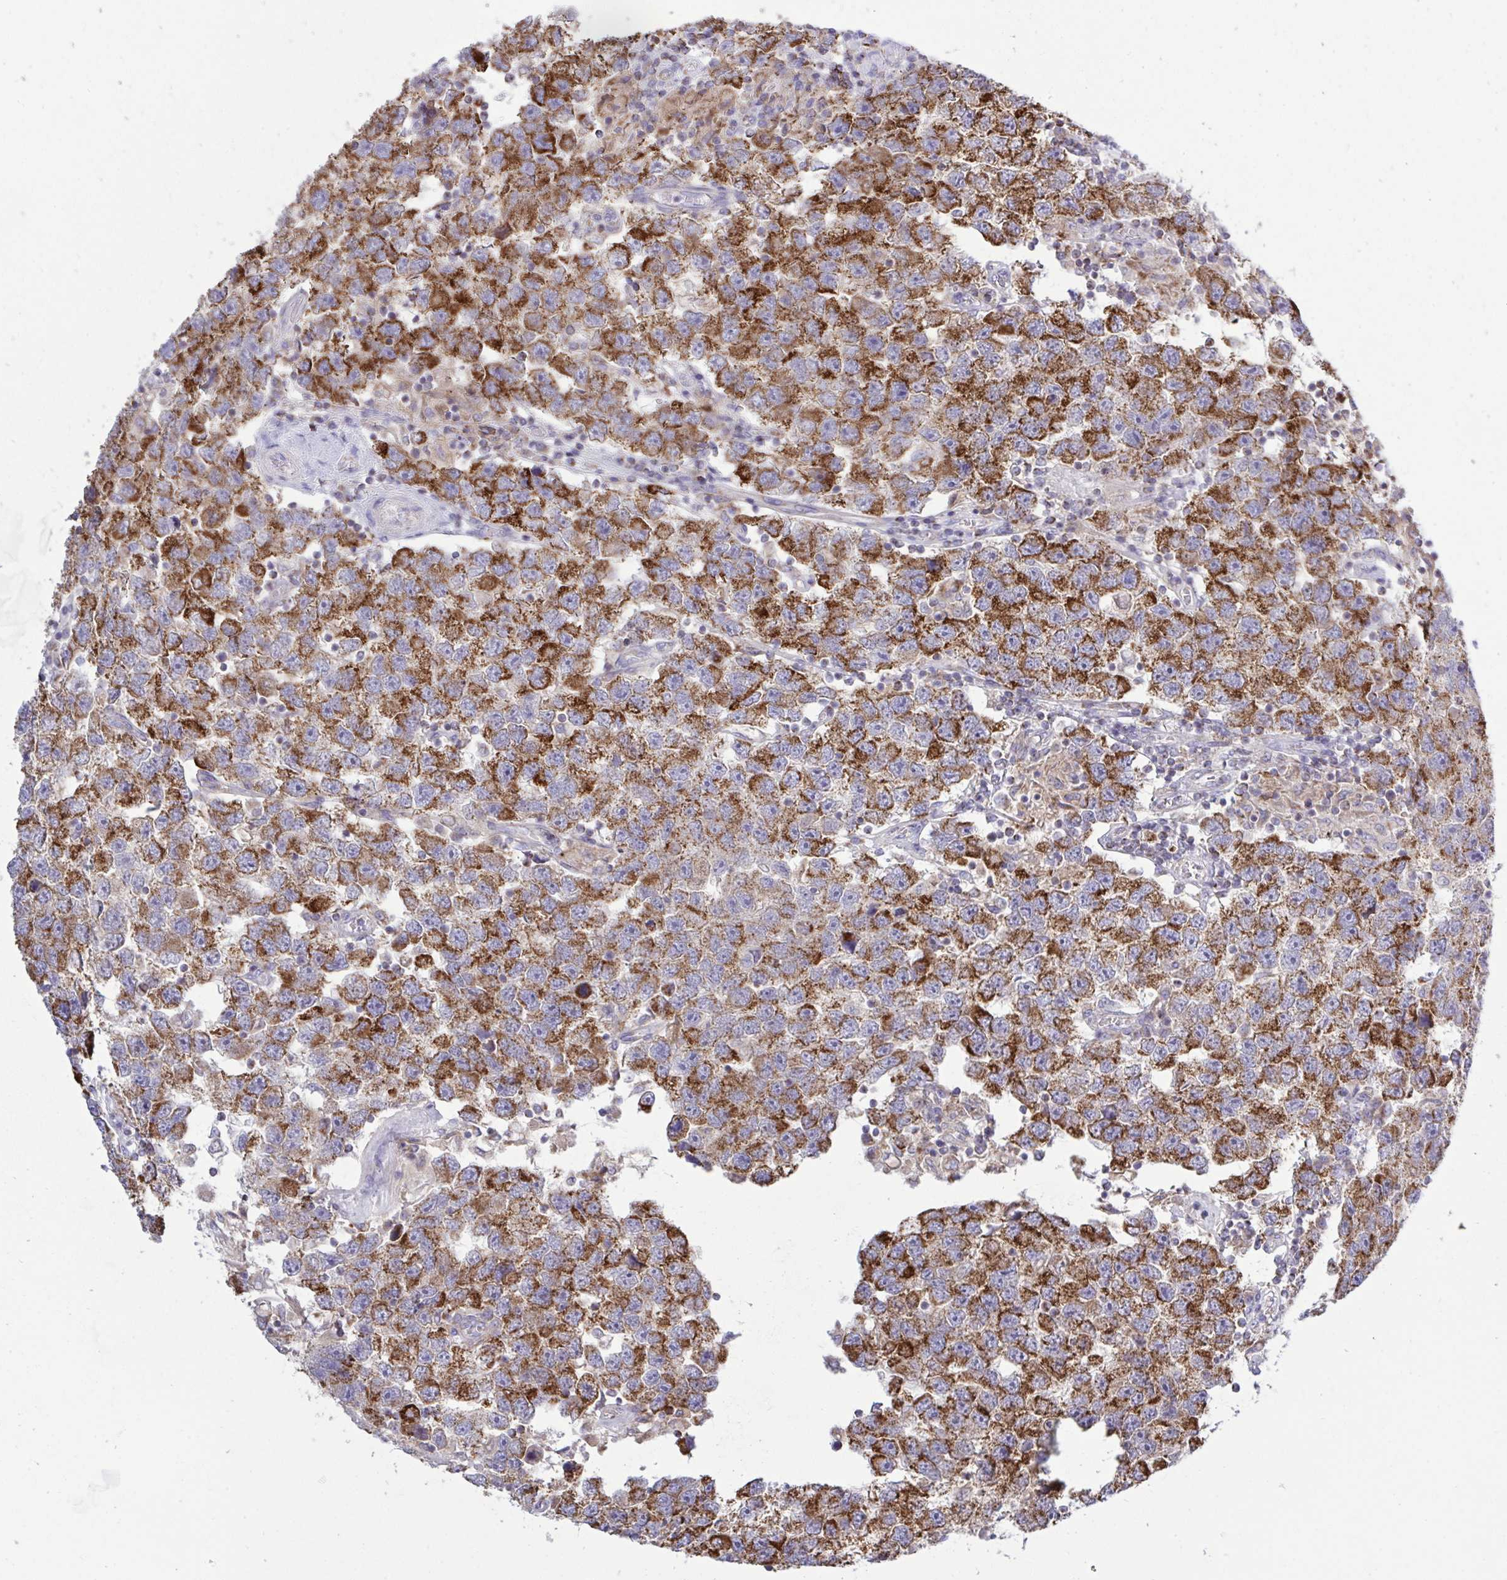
{"staining": {"intensity": "strong", "quantity": ">75%", "location": "cytoplasmic/membranous"}, "tissue": "testis cancer", "cell_type": "Tumor cells", "image_type": "cancer", "snomed": [{"axis": "morphology", "description": "Seminoma, NOS"}, {"axis": "topography", "description": "Testis"}], "caption": "Testis cancer was stained to show a protein in brown. There is high levels of strong cytoplasmic/membranous staining in approximately >75% of tumor cells.", "gene": "HSPE1", "patient": {"sex": "male", "age": 26}}